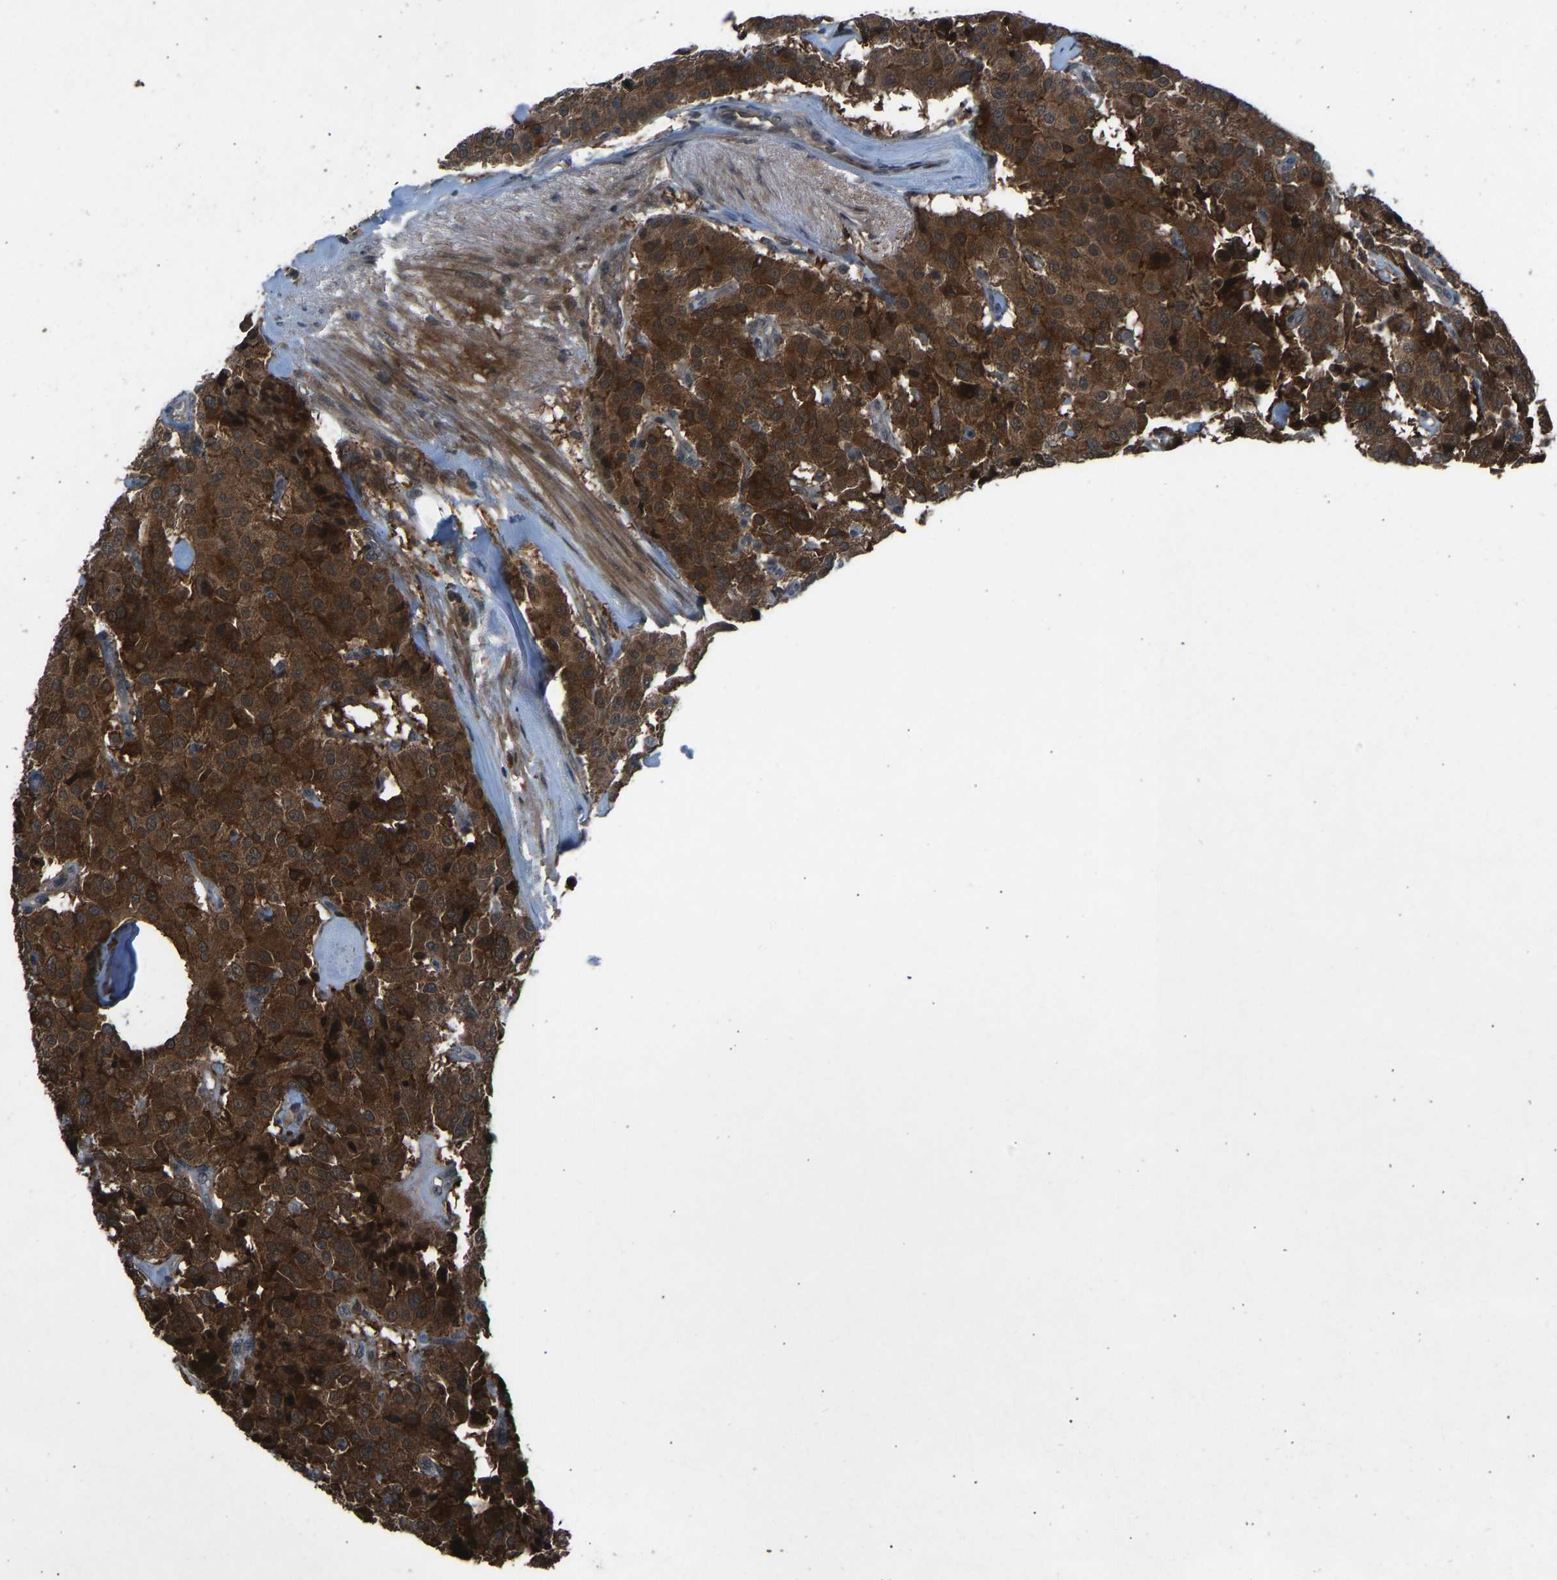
{"staining": {"intensity": "strong", "quantity": ">75%", "location": "cytoplasmic/membranous"}, "tissue": "carcinoid", "cell_type": "Tumor cells", "image_type": "cancer", "snomed": [{"axis": "morphology", "description": "Carcinoid, malignant, NOS"}, {"axis": "topography", "description": "Lung"}], "caption": "IHC of carcinoid (malignant) reveals high levels of strong cytoplasmic/membranous expression in about >75% of tumor cells.", "gene": "SLC43A1", "patient": {"sex": "male", "age": 30}}